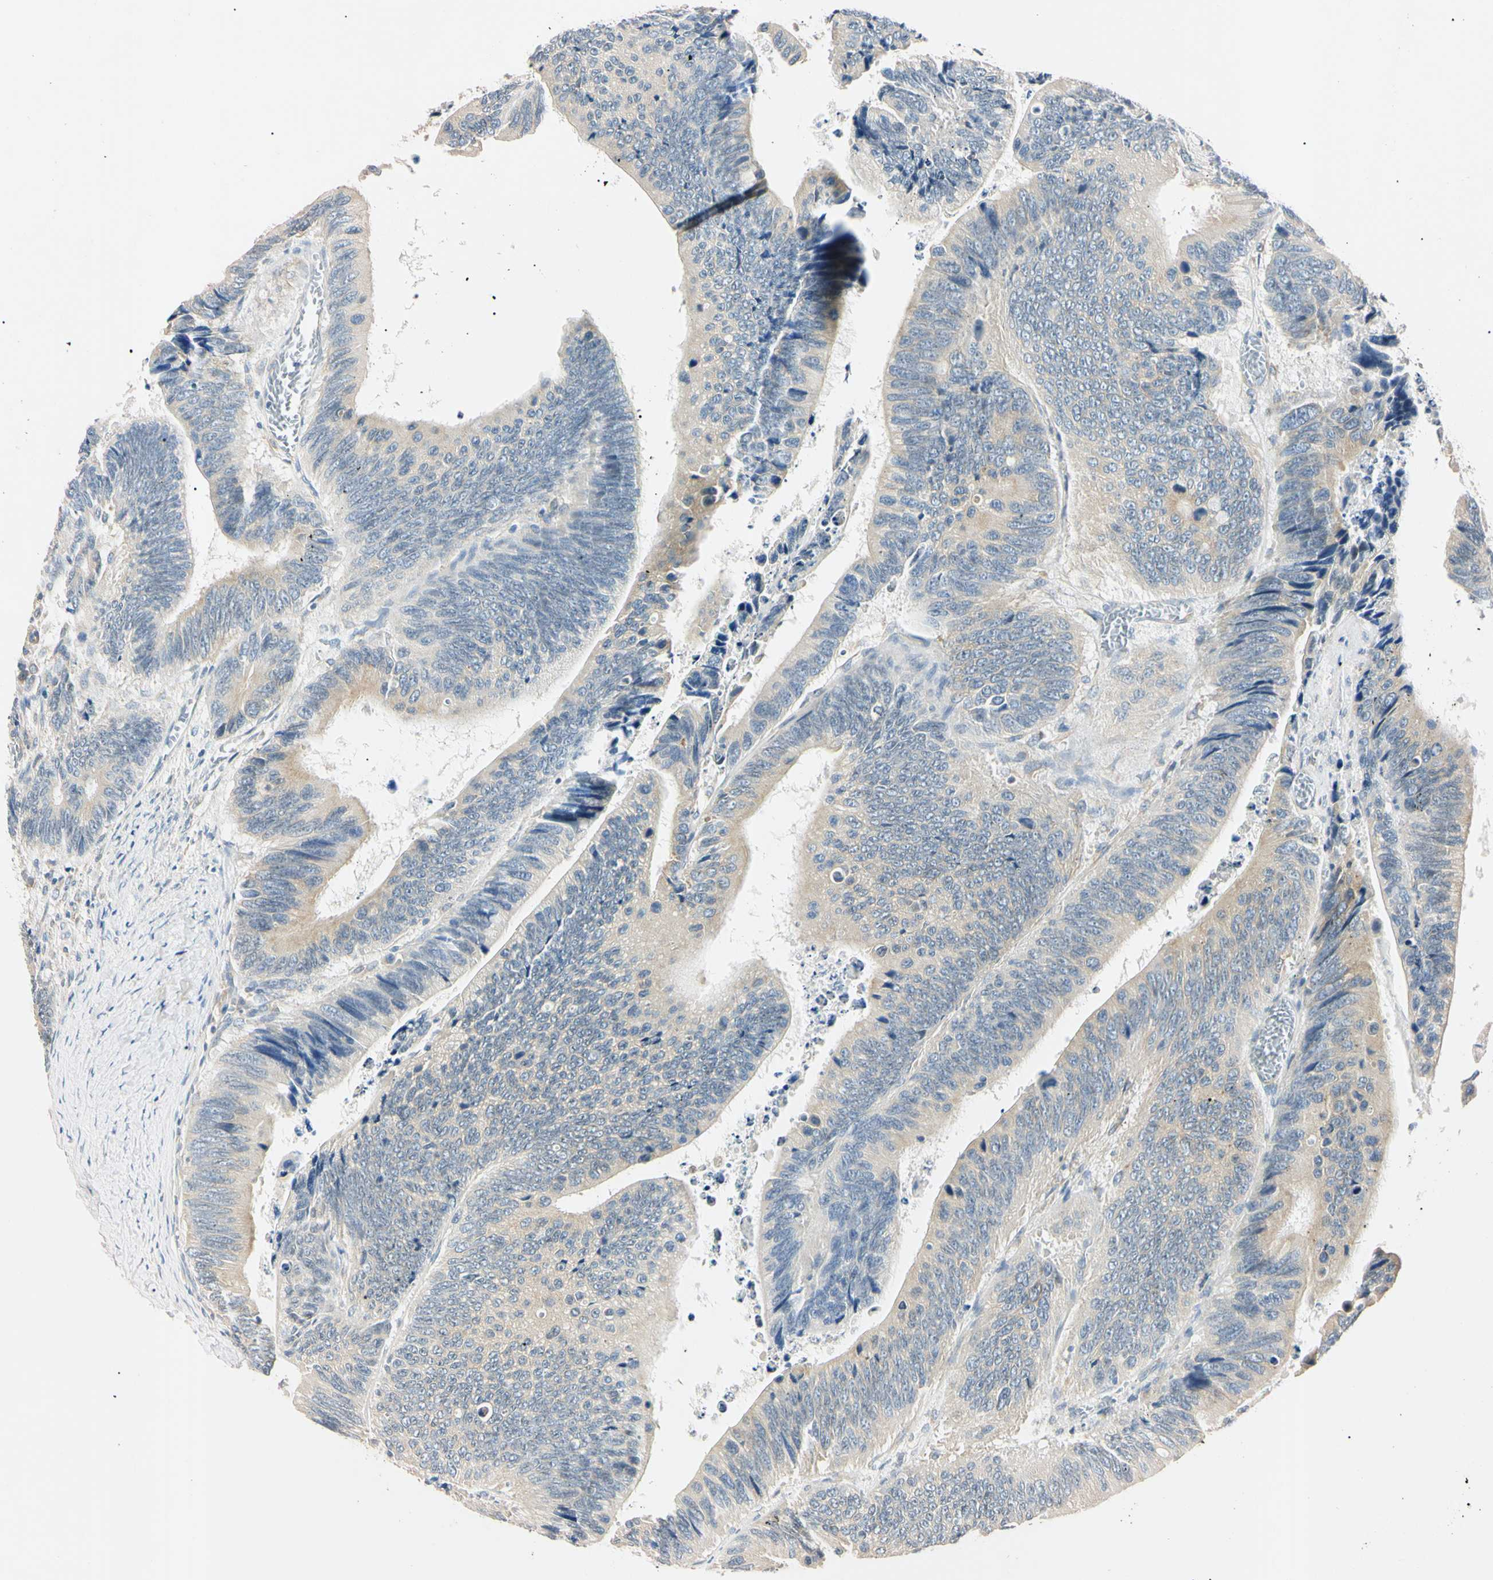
{"staining": {"intensity": "weak", "quantity": "25%-75%", "location": "cytoplasmic/membranous"}, "tissue": "colorectal cancer", "cell_type": "Tumor cells", "image_type": "cancer", "snomed": [{"axis": "morphology", "description": "Adenocarcinoma, NOS"}, {"axis": "topography", "description": "Colon"}], "caption": "The micrograph reveals immunohistochemical staining of colorectal adenocarcinoma. There is weak cytoplasmic/membranous expression is present in approximately 25%-75% of tumor cells. (Stains: DAB in brown, nuclei in blue, Microscopy: brightfield microscopy at high magnification).", "gene": "DNAJB12", "patient": {"sex": "male", "age": 72}}